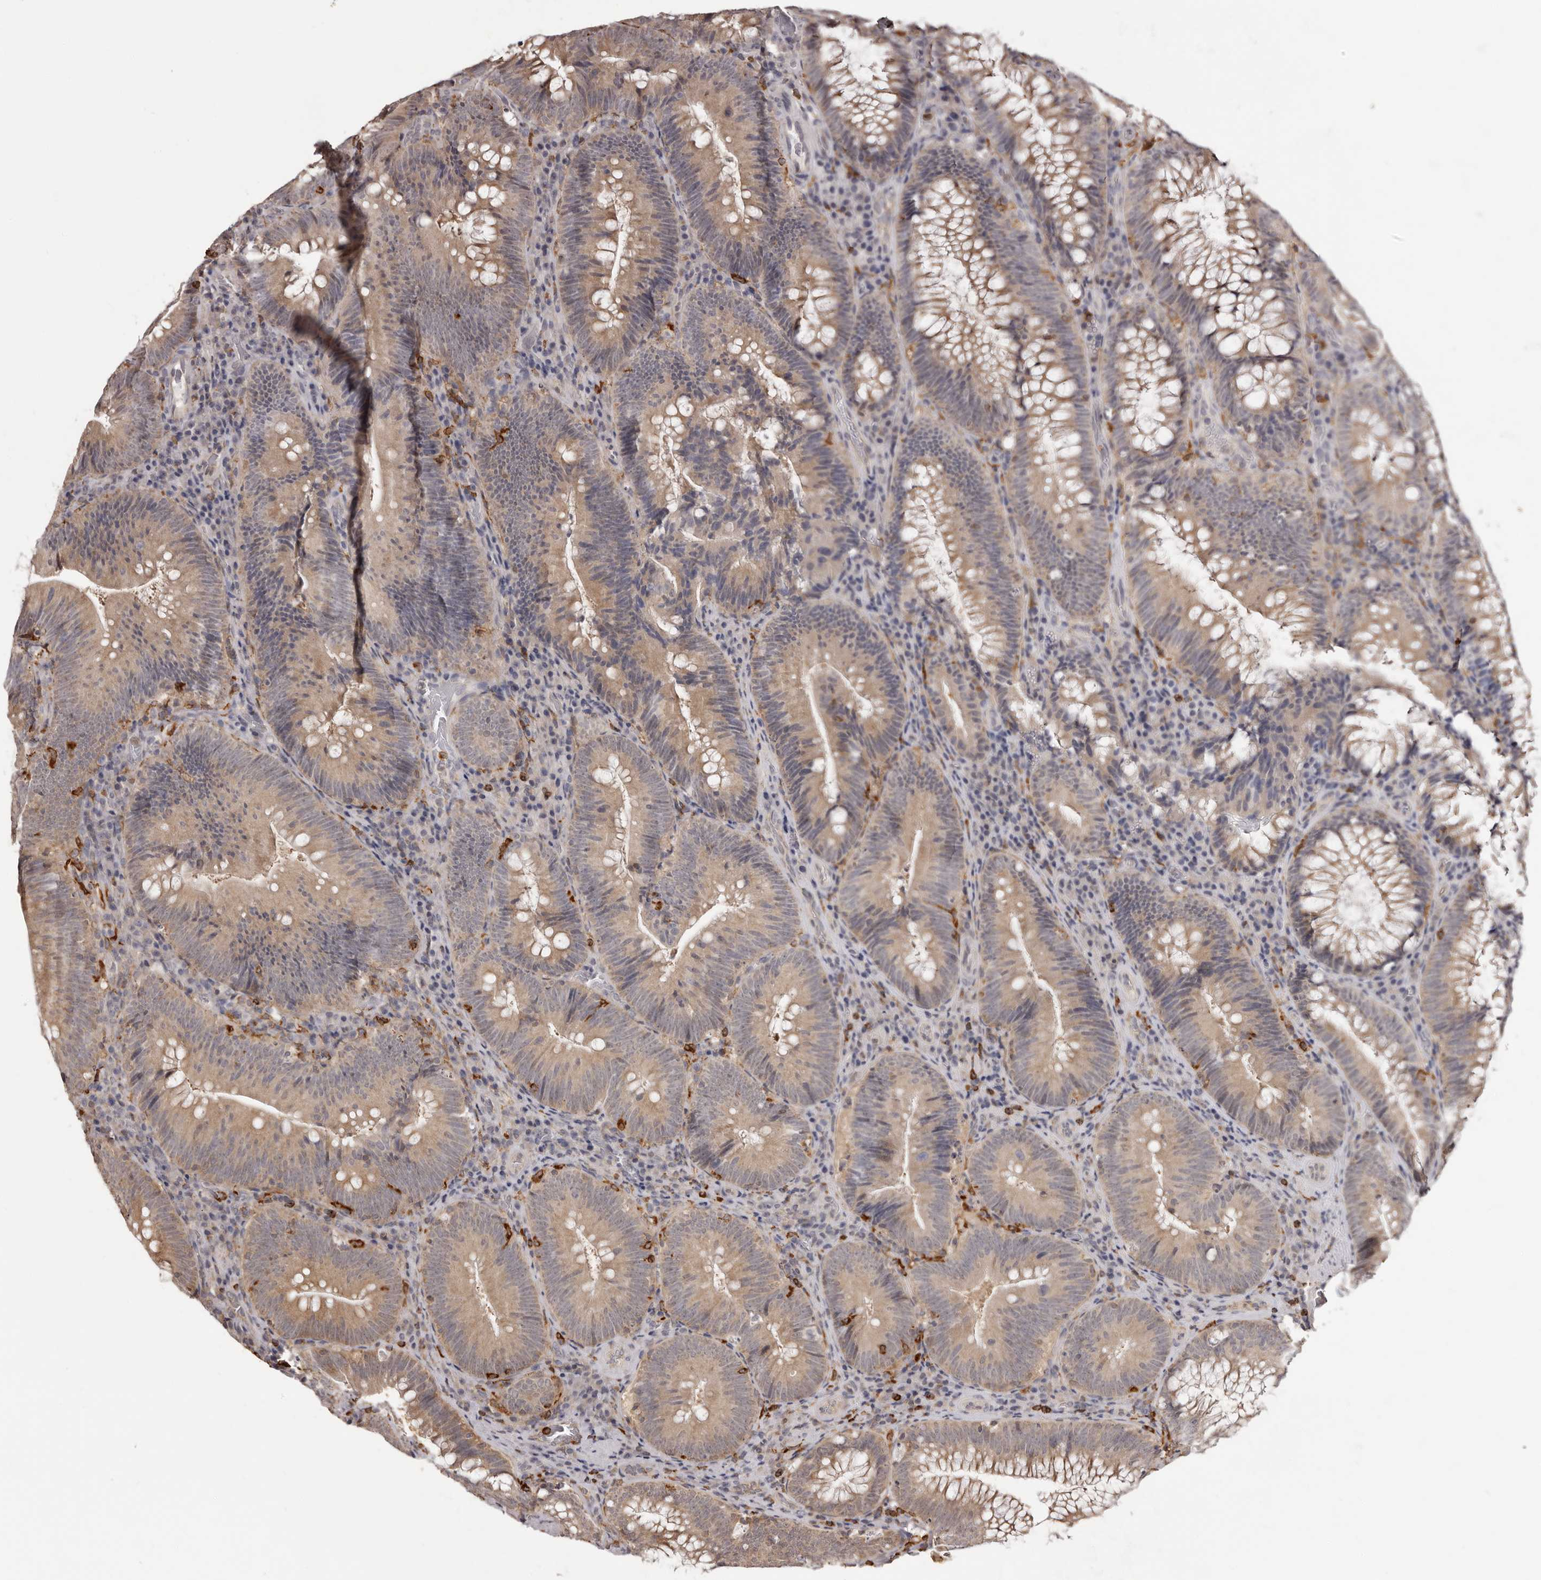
{"staining": {"intensity": "weak", "quantity": ">75%", "location": "cytoplasmic/membranous"}, "tissue": "colorectal cancer", "cell_type": "Tumor cells", "image_type": "cancer", "snomed": [{"axis": "morphology", "description": "Normal tissue, NOS"}, {"axis": "topography", "description": "Colon"}], "caption": "Immunohistochemical staining of colorectal cancer exhibits low levels of weak cytoplasmic/membranous staining in approximately >75% of tumor cells.", "gene": "TNNI1", "patient": {"sex": "female", "age": 82}}